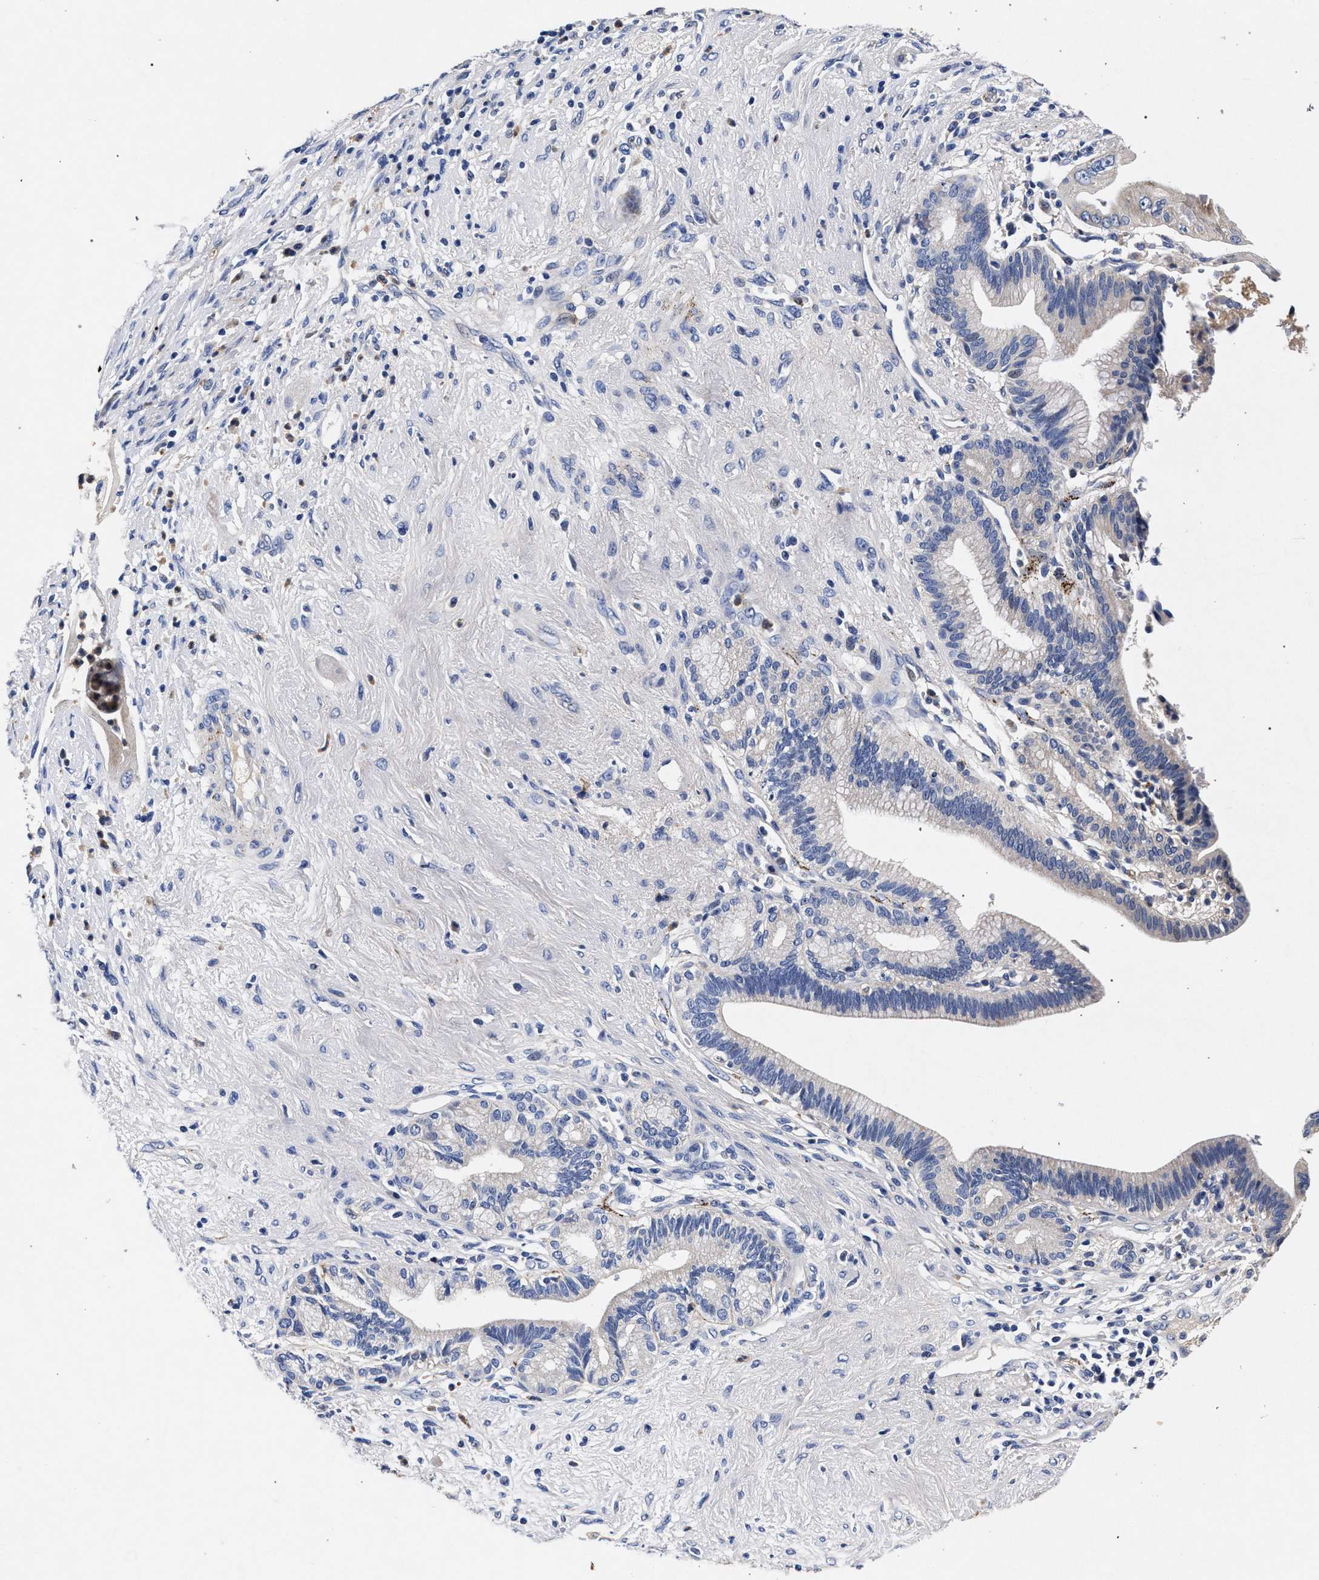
{"staining": {"intensity": "negative", "quantity": "none", "location": "none"}, "tissue": "pancreatic cancer", "cell_type": "Tumor cells", "image_type": "cancer", "snomed": [{"axis": "morphology", "description": "Adenocarcinoma, NOS"}, {"axis": "topography", "description": "Pancreas"}], "caption": "Tumor cells are negative for protein expression in human adenocarcinoma (pancreatic). The staining was performed using DAB to visualize the protein expression in brown, while the nuclei were stained in blue with hematoxylin (Magnification: 20x).", "gene": "HSD17B14", "patient": {"sex": "male", "age": 59}}